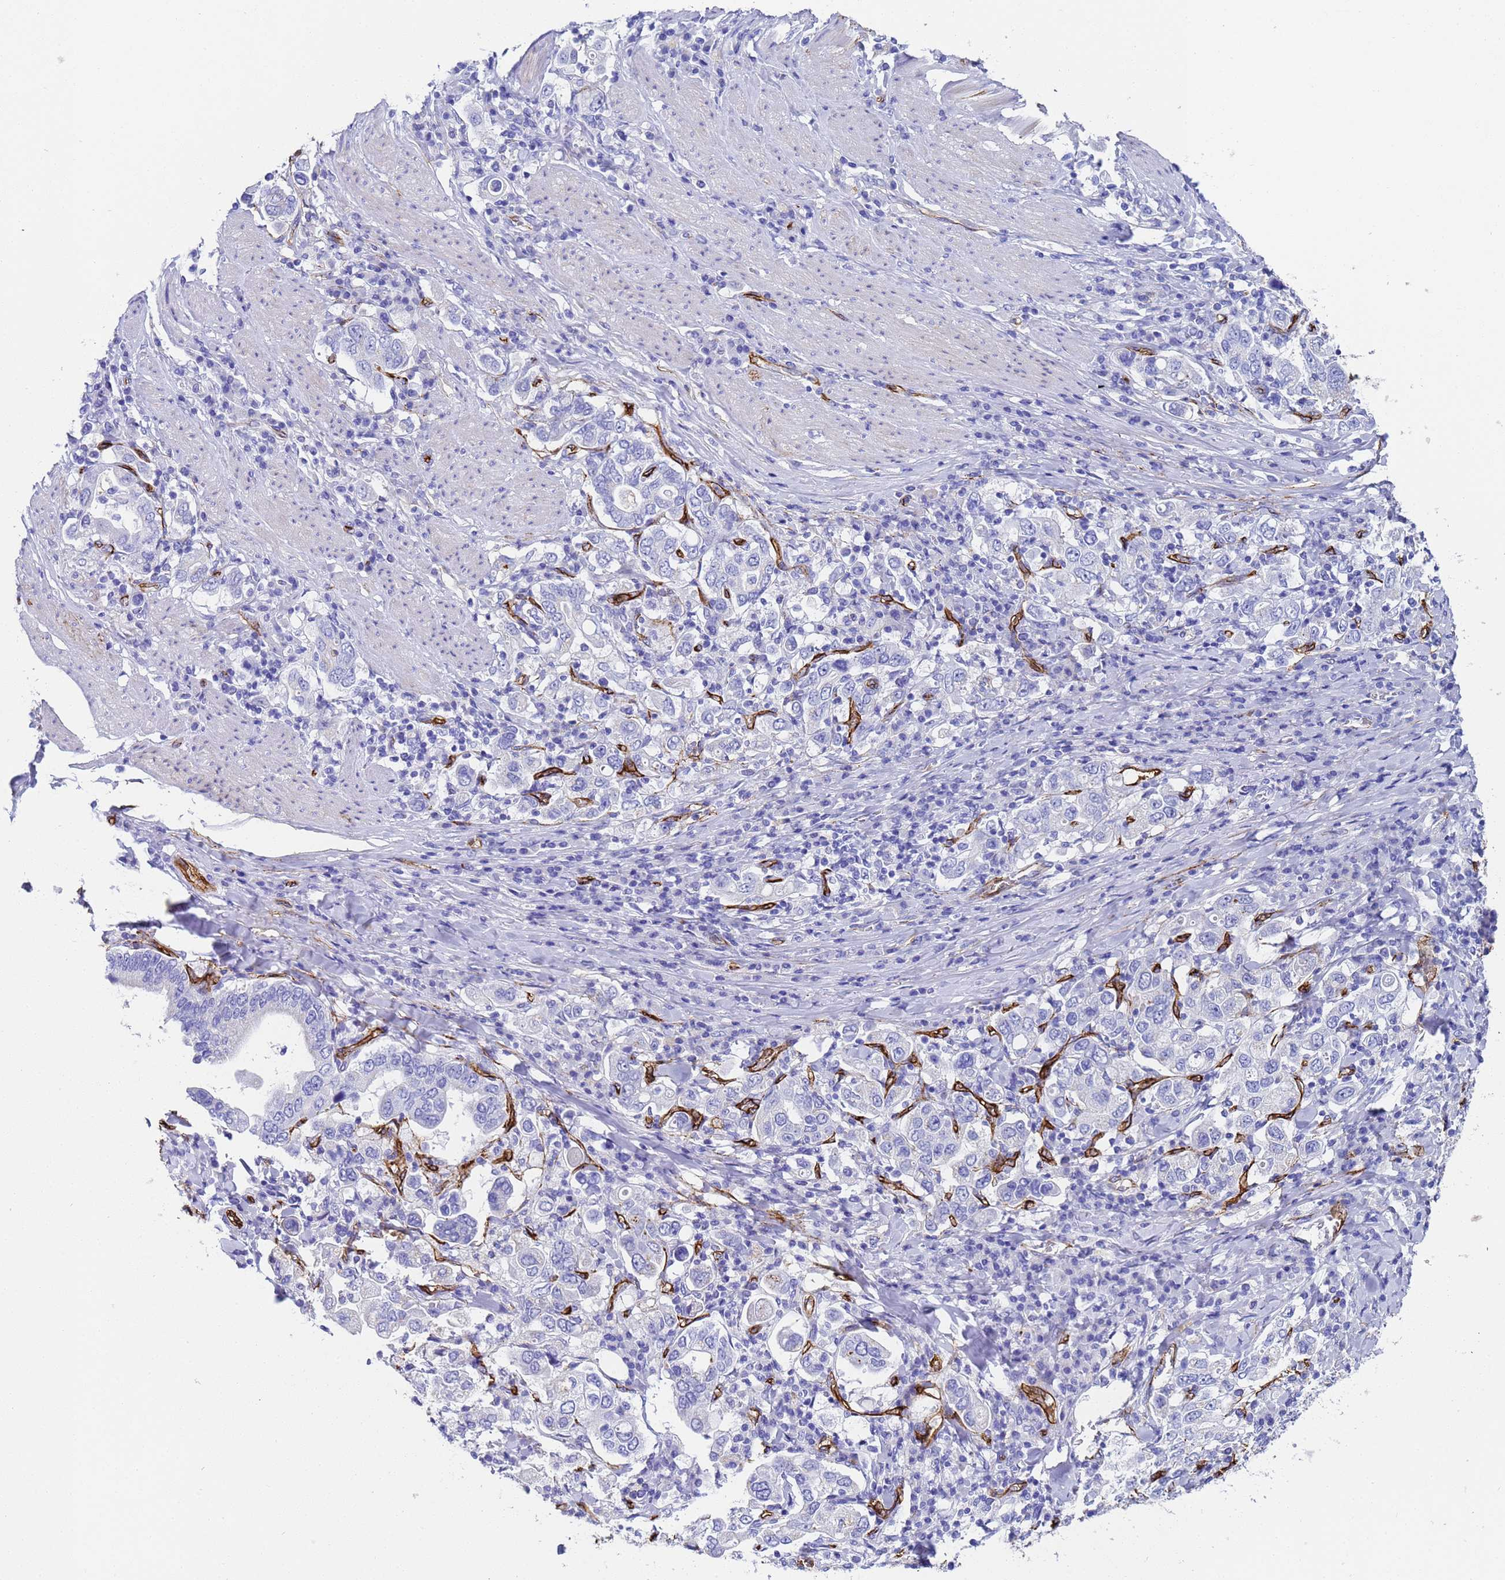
{"staining": {"intensity": "negative", "quantity": "none", "location": "none"}, "tissue": "stomach cancer", "cell_type": "Tumor cells", "image_type": "cancer", "snomed": [{"axis": "morphology", "description": "Adenocarcinoma, NOS"}, {"axis": "topography", "description": "Stomach, upper"}], "caption": "High power microscopy image of an immunohistochemistry (IHC) image of adenocarcinoma (stomach), revealing no significant staining in tumor cells.", "gene": "ADIPOQ", "patient": {"sex": "male", "age": 62}}